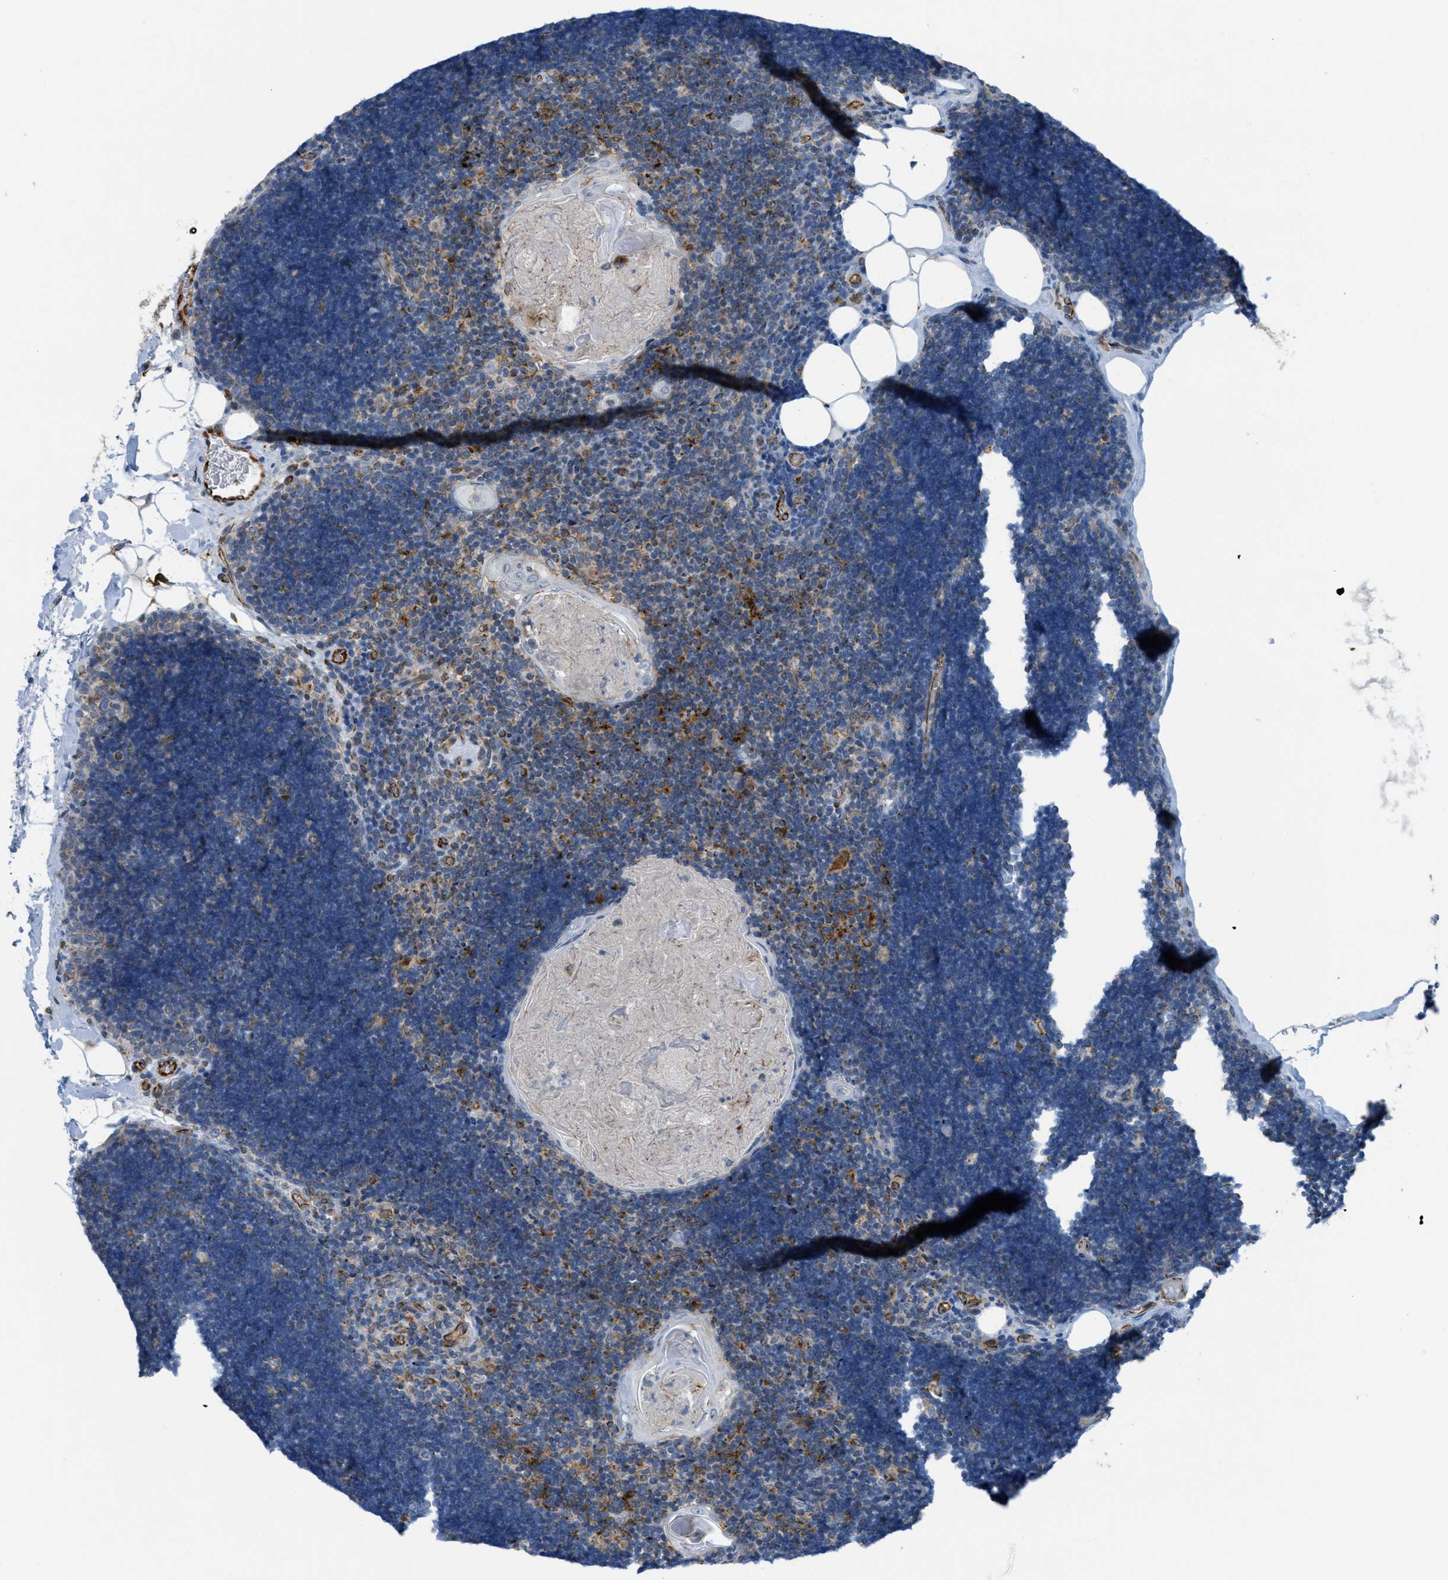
{"staining": {"intensity": "strong", "quantity": "<25%", "location": "cytoplasmic/membranous"}, "tissue": "lymph node", "cell_type": "Germinal center cells", "image_type": "normal", "snomed": [{"axis": "morphology", "description": "Normal tissue, NOS"}, {"axis": "topography", "description": "Lymph node"}], "caption": "Protein expression analysis of benign lymph node reveals strong cytoplasmic/membranous positivity in approximately <25% of germinal center cells. (DAB IHC with brightfield microscopy, high magnification).", "gene": "BTN3A1", "patient": {"sex": "male", "age": 33}}